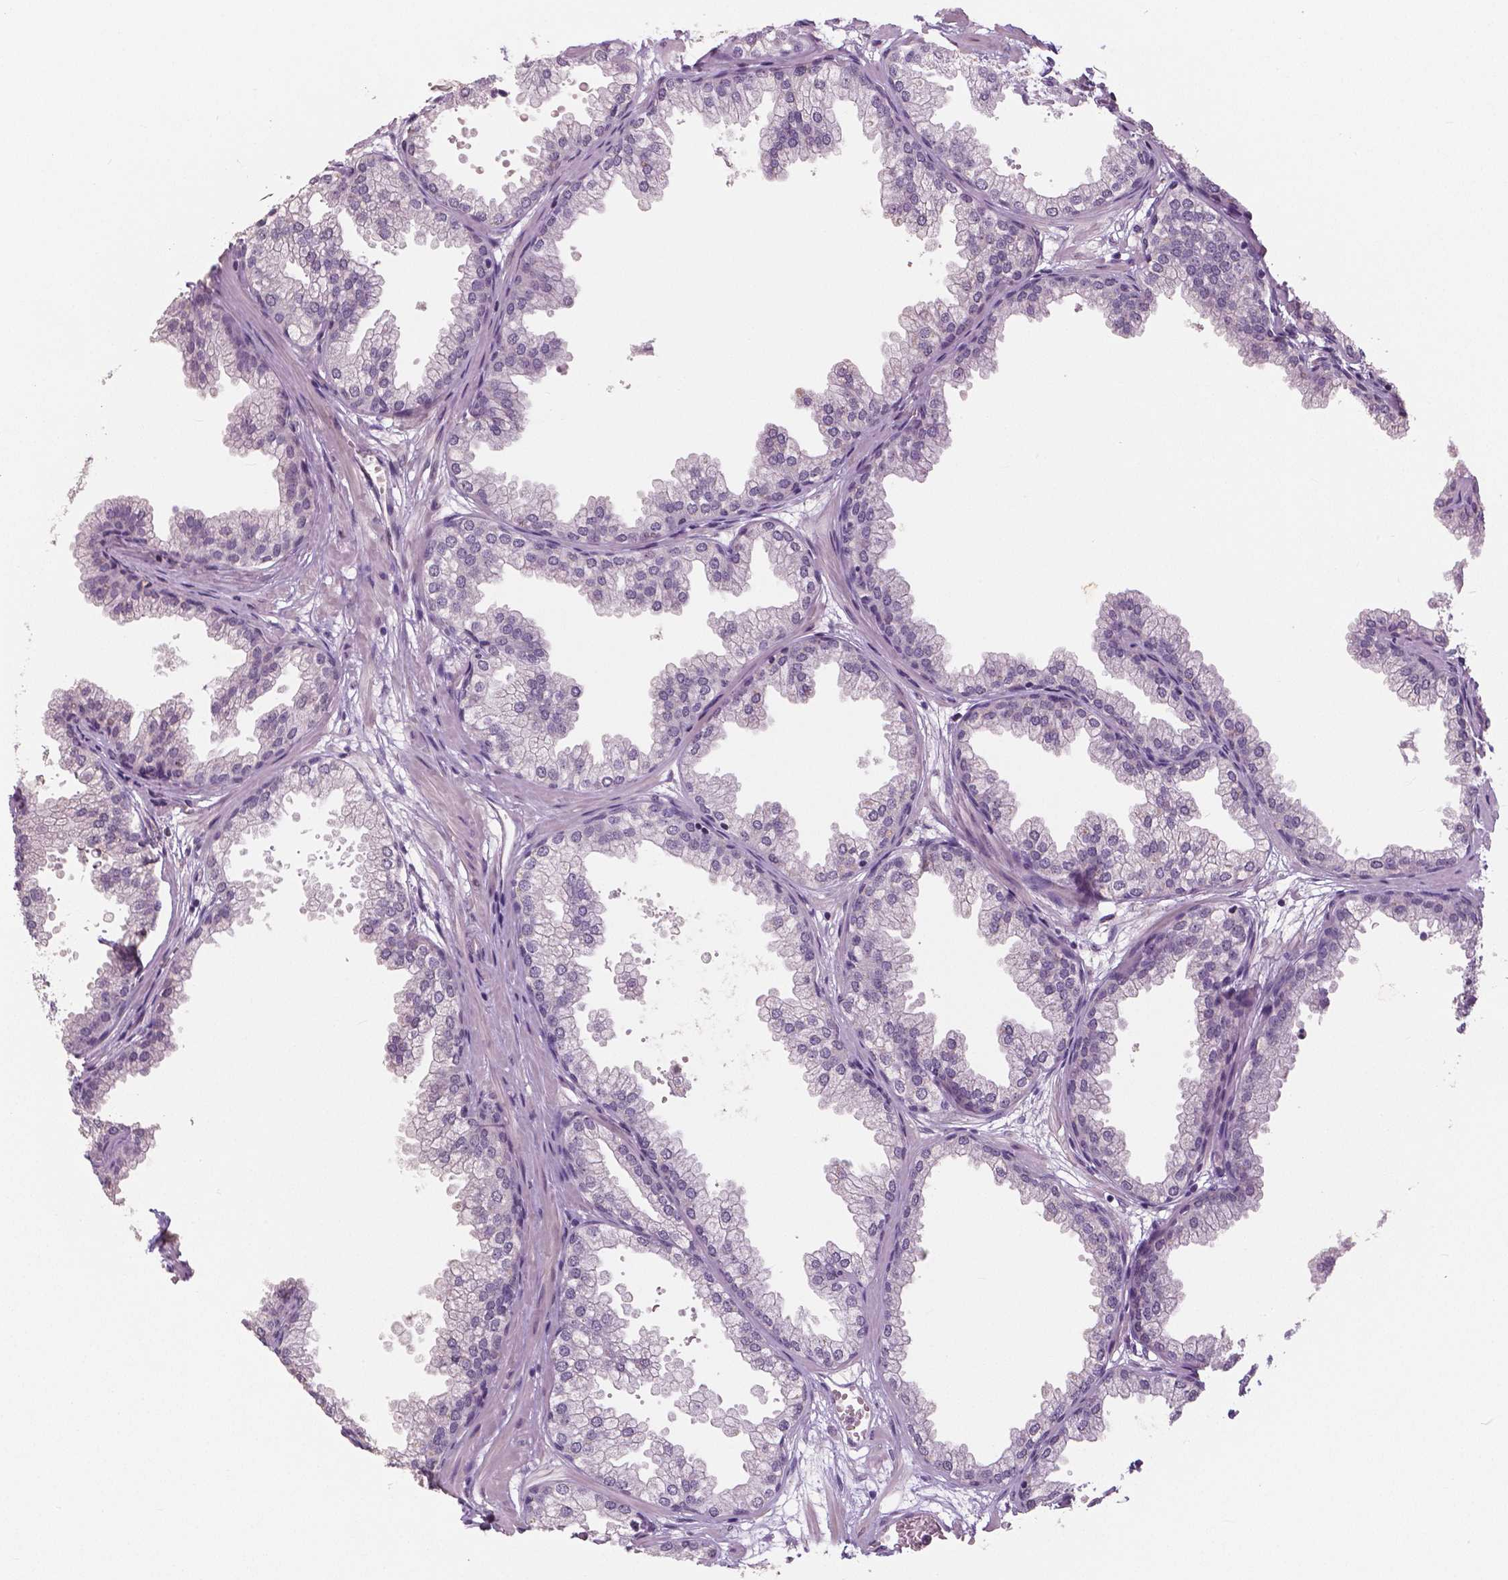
{"staining": {"intensity": "negative", "quantity": "none", "location": "none"}, "tissue": "prostate", "cell_type": "Glandular cells", "image_type": "normal", "snomed": [{"axis": "morphology", "description": "Normal tissue, NOS"}, {"axis": "topography", "description": "Prostate"}], "caption": "The photomicrograph reveals no significant expression in glandular cells of prostate.", "gene": "NECAB1", "patient": {"sex": "male", "age": 37}}